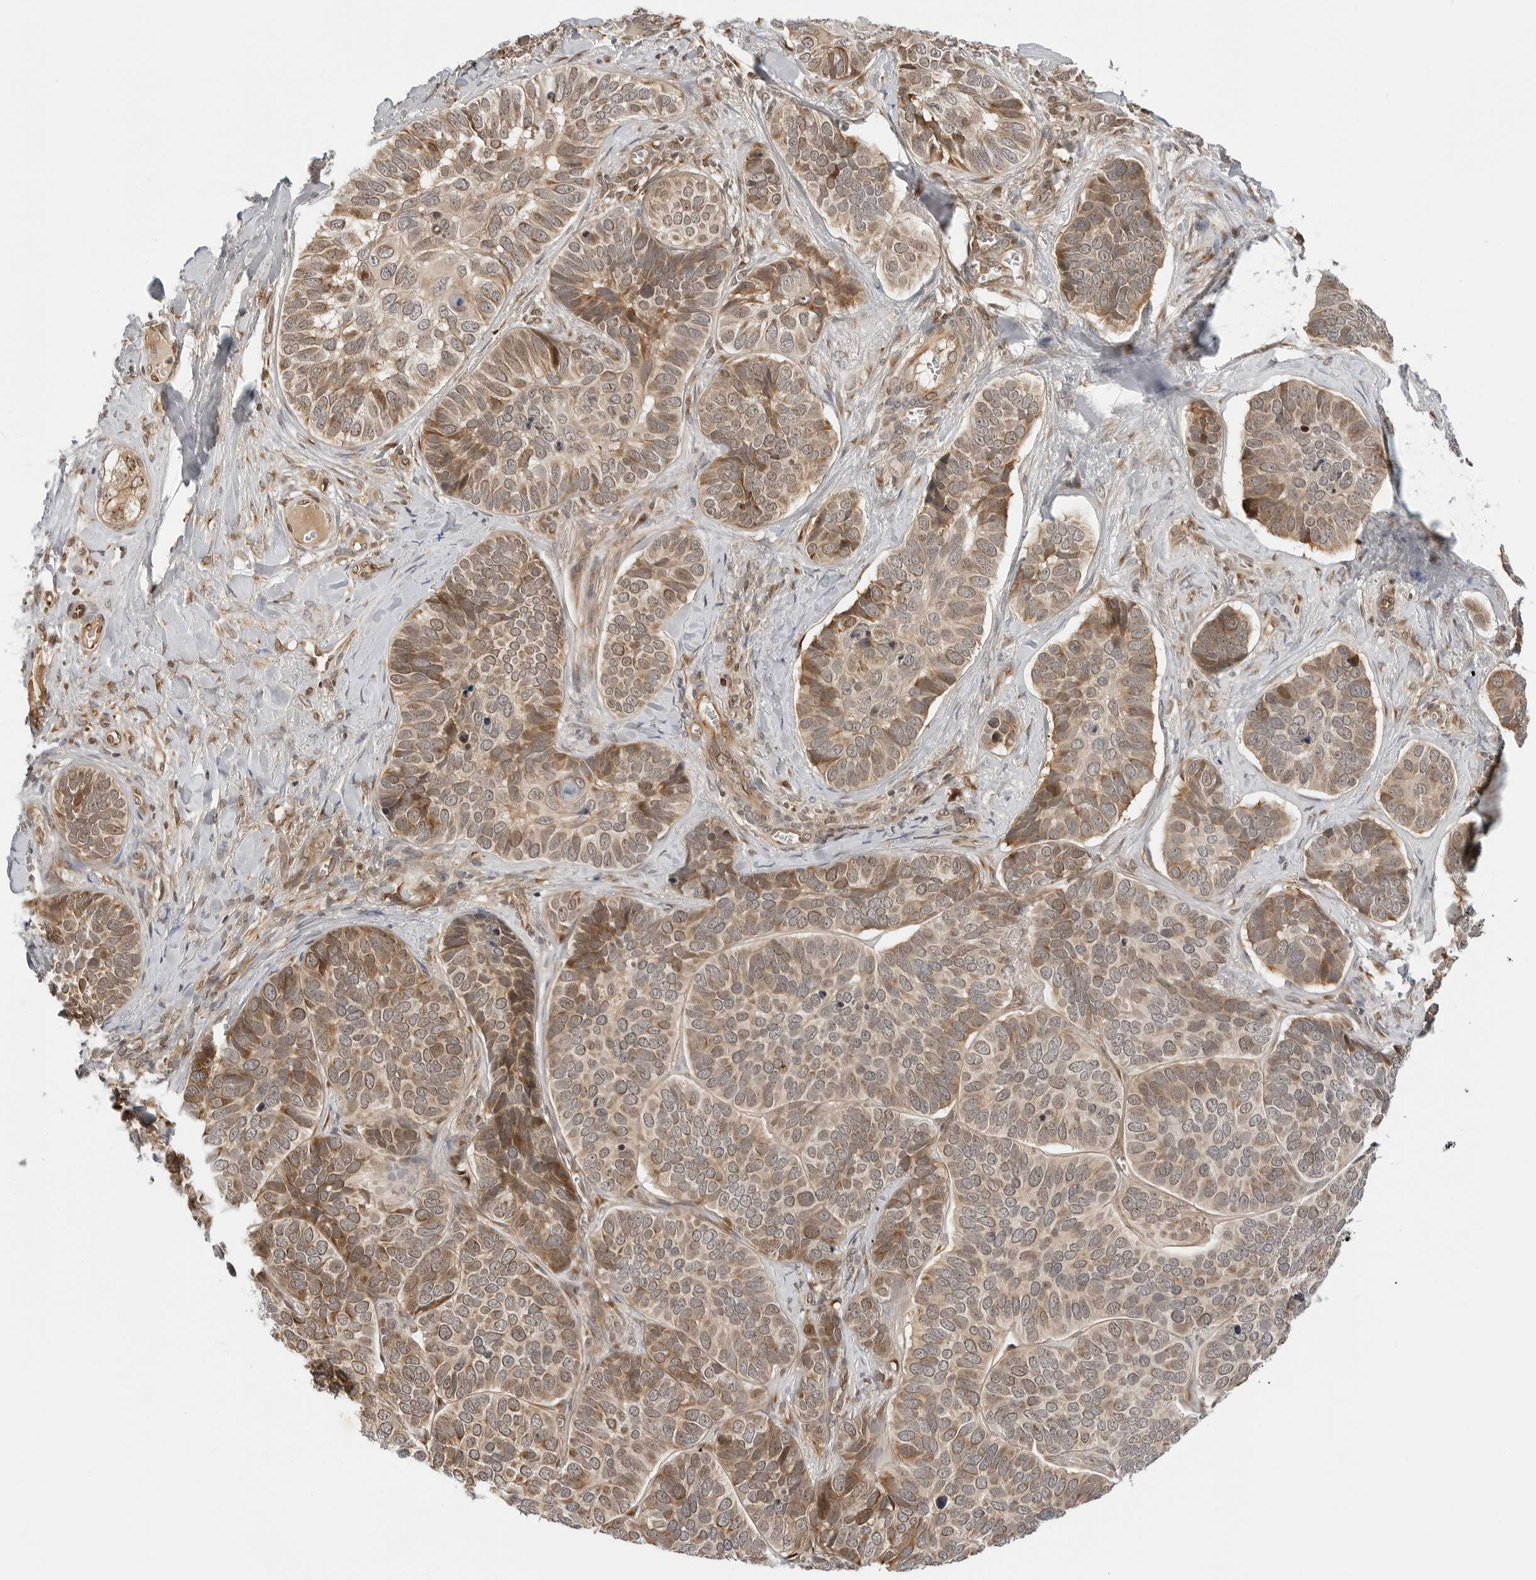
{"staining": {"intensity": "weak", "quantity": ">75%", "location": "cytoplasmic/membranous"}, "tissue": "skin cancer", "cell_type": "Tumor cells", "image_type": "cancer", "snomed": [{"axis": "morphology", "description": "Basal cell carcinoma"}, {"axis": "topography", "description": "Skin"}], "caption": "Weak cytoplasmic/membranous staining for a protein is seen in about >75% of tumor cells of basal cell carcinoma (skin) using immunohistochemistry.", "gene": "TIPRL", "patient": {"sex": "male", "age": 62}}